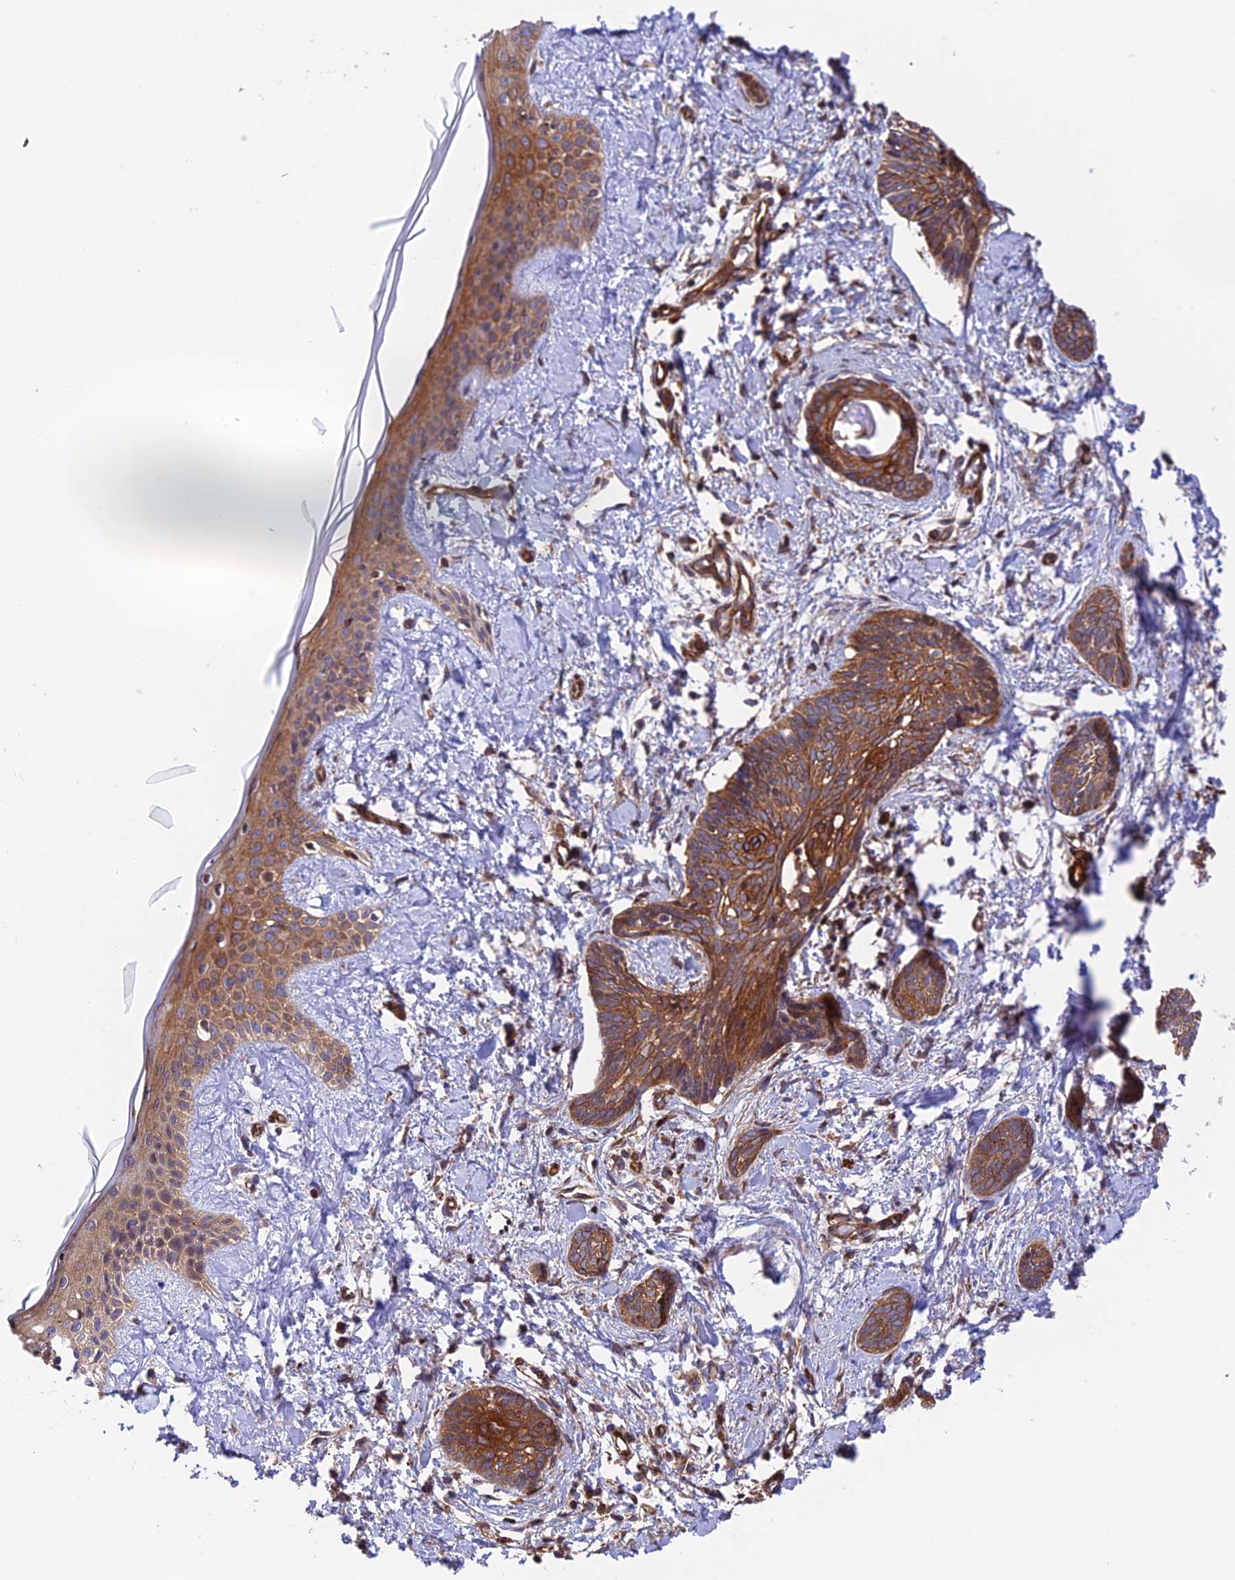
{"staining": {"intensity": "strong", "quantity": ">75%", "location": "cytoplasmic/membranous"}, "tissue": "skin cancer", "cell_type": "Tumor cells", "image_type": "cancer", "snomed": [{"axis": "morphology", "description": "Basal cell carcinoma"}, {"axis": "topography", "description": "Skin"}], "caption": "Protein positivity by immunohistochemistry displays strong cytoplasmic/membranous positivity in approximately >75% of tumor cells in skin basal cell carcinoma.", "gene": "EVI5L", "patient": {"sex": "female", "age": 81}}